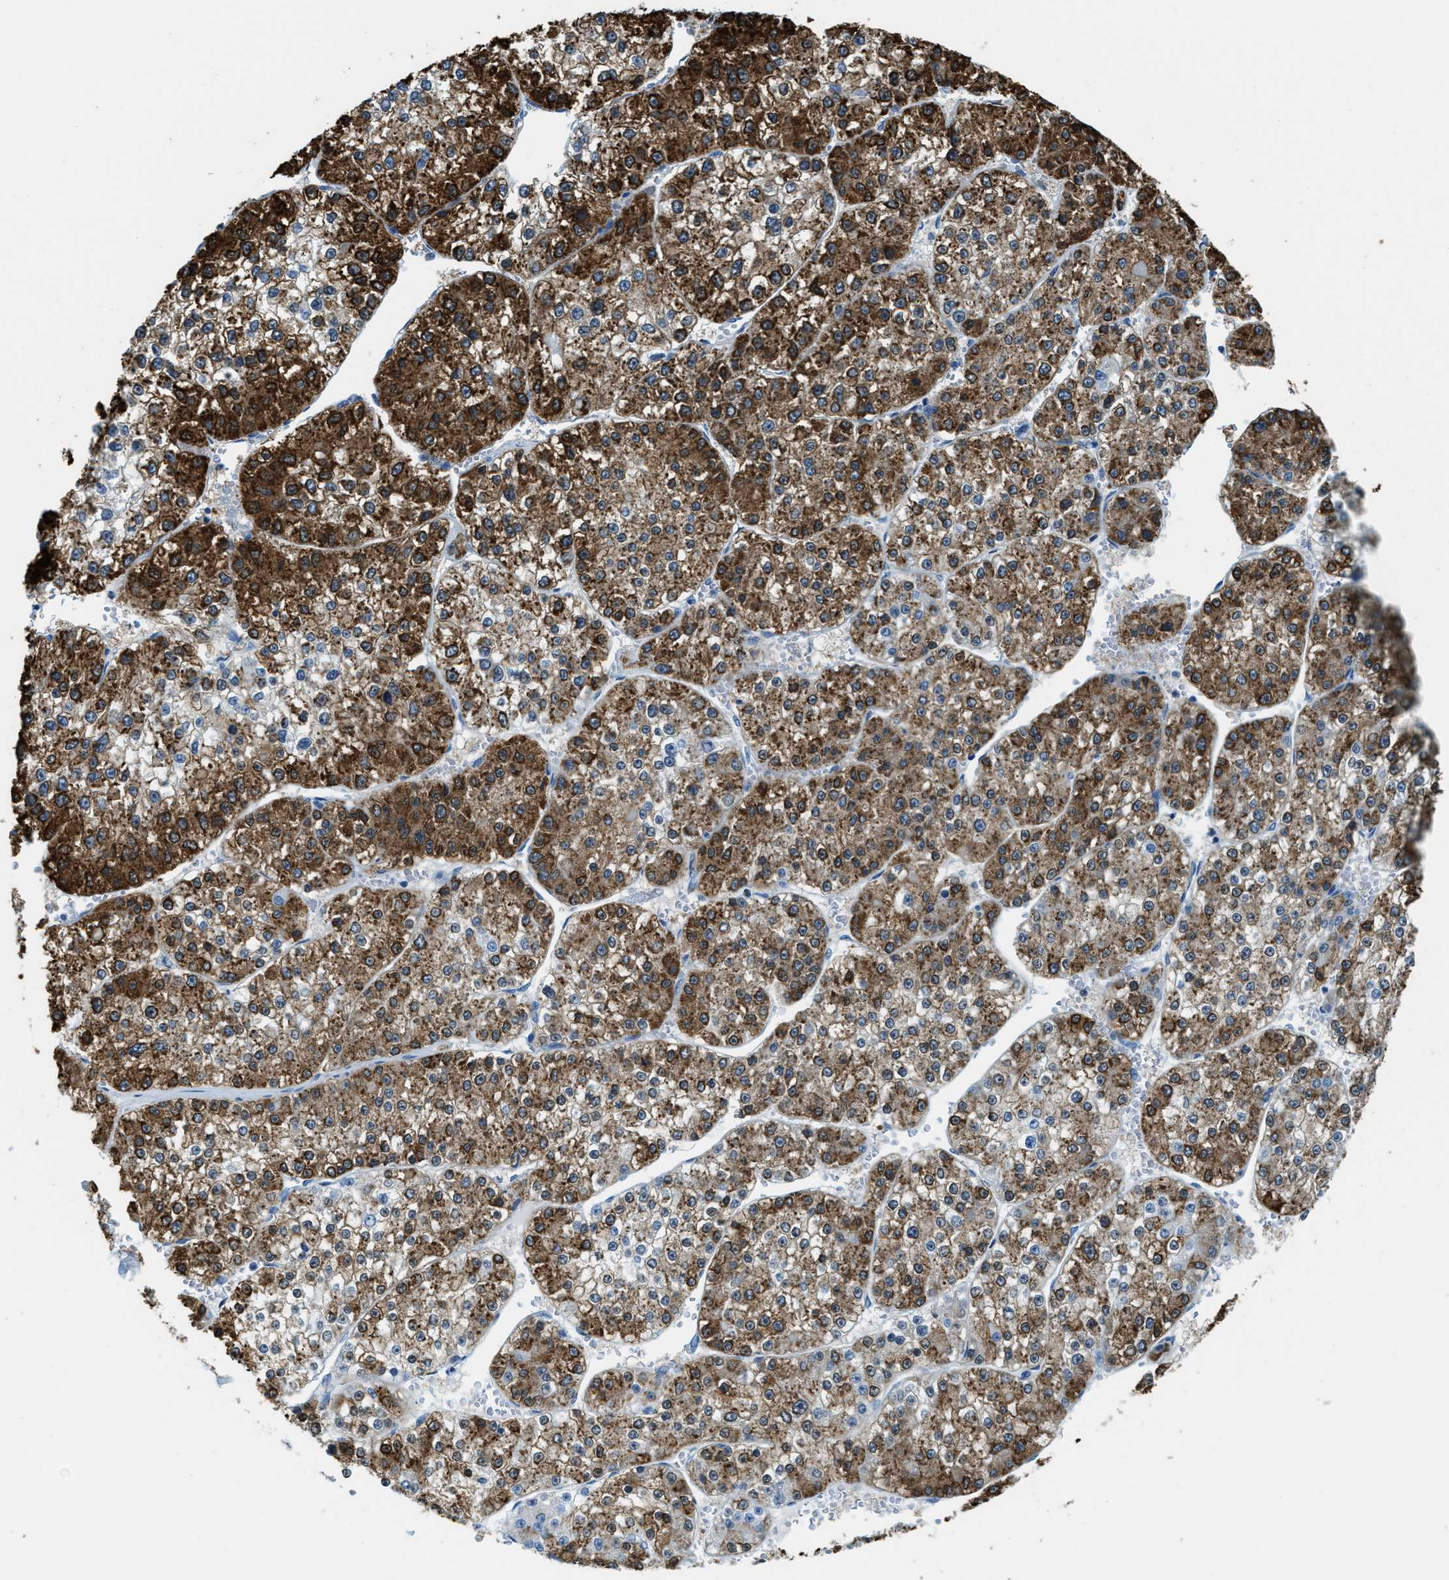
{"staining": {"intensity": "strong", "quantity": ">75%", "location": "cytoplasmic/membranous"}, "tissue": "liver cancer", "cell_type": "Tumor cells", "image_type": "cancer", "snomed": [{"axis": "morphology", "description": "Carcinoma, Hepatocellular, NOS"}, {"axis": "topography", "description": "Liver"}], "caption": "This is a photomicrograph of immunohistochemistry (IHC) staining of liver cancer, which shows strong staining in the cytoplasmic/membranous of tumor cells.", "gene": "MATCAP2", "patient": {"sex": "female", "age": 73}}